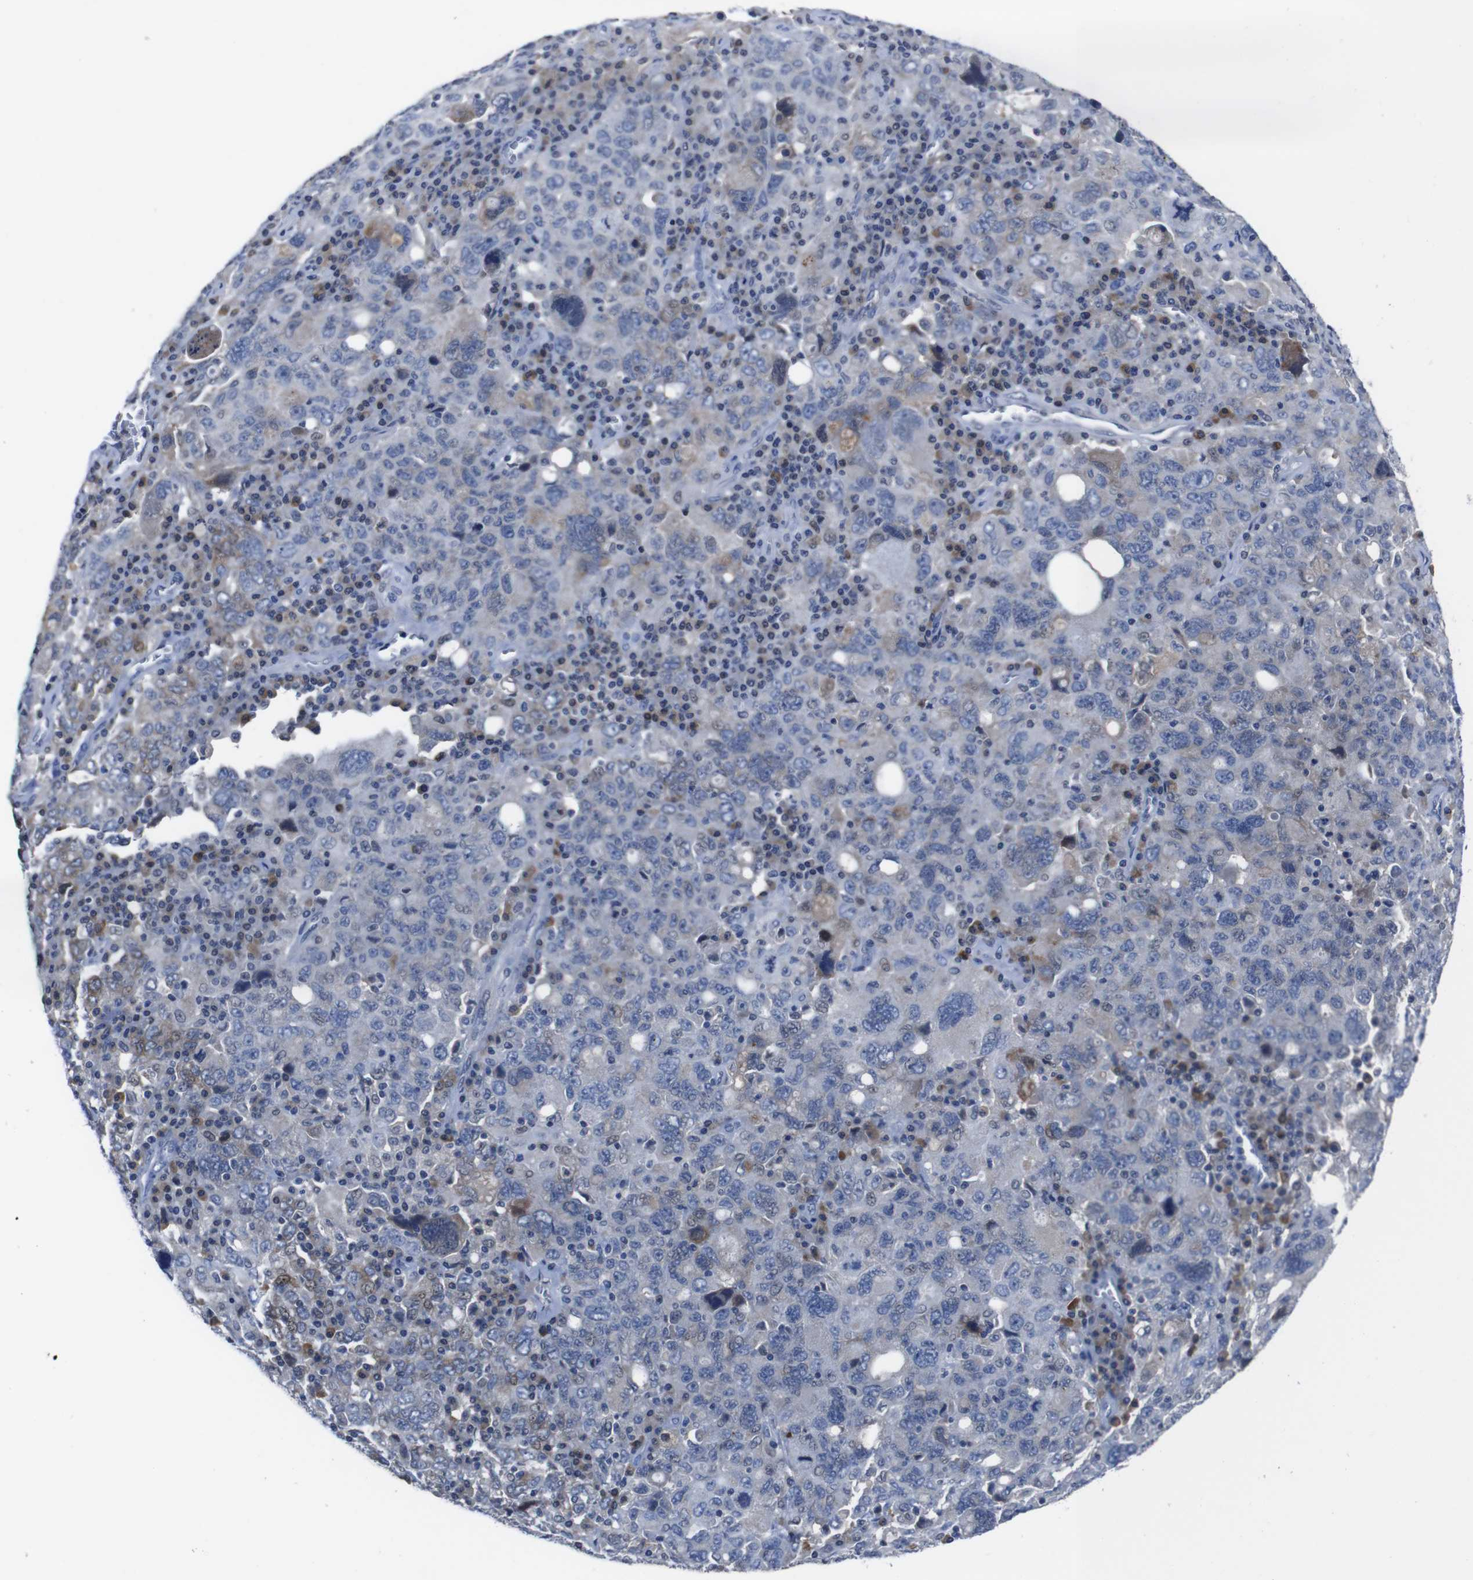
{"staining": {"intensity": "moderate", "quantity": "<25%", "location": "cytoplasmic/membranous"}, "tissue": "ovarian cancer", "cell_type": "Tumor cells", "image_type": "cancer", "snomed": [{"axis": "morphology", "description": "Carcinoma, endometroid"}, {"axis": "topography", "description": "Ovary"}], "caption": "This micrograph exhibits immunohistochemistry staining of ovarian endometroid carcinoma, with low moderate cytoplasmic/membranous expression in approximately <25% of tumor cells.", "gene": "SEMA4B", "patient": {"sex": "female", "age": 62}}